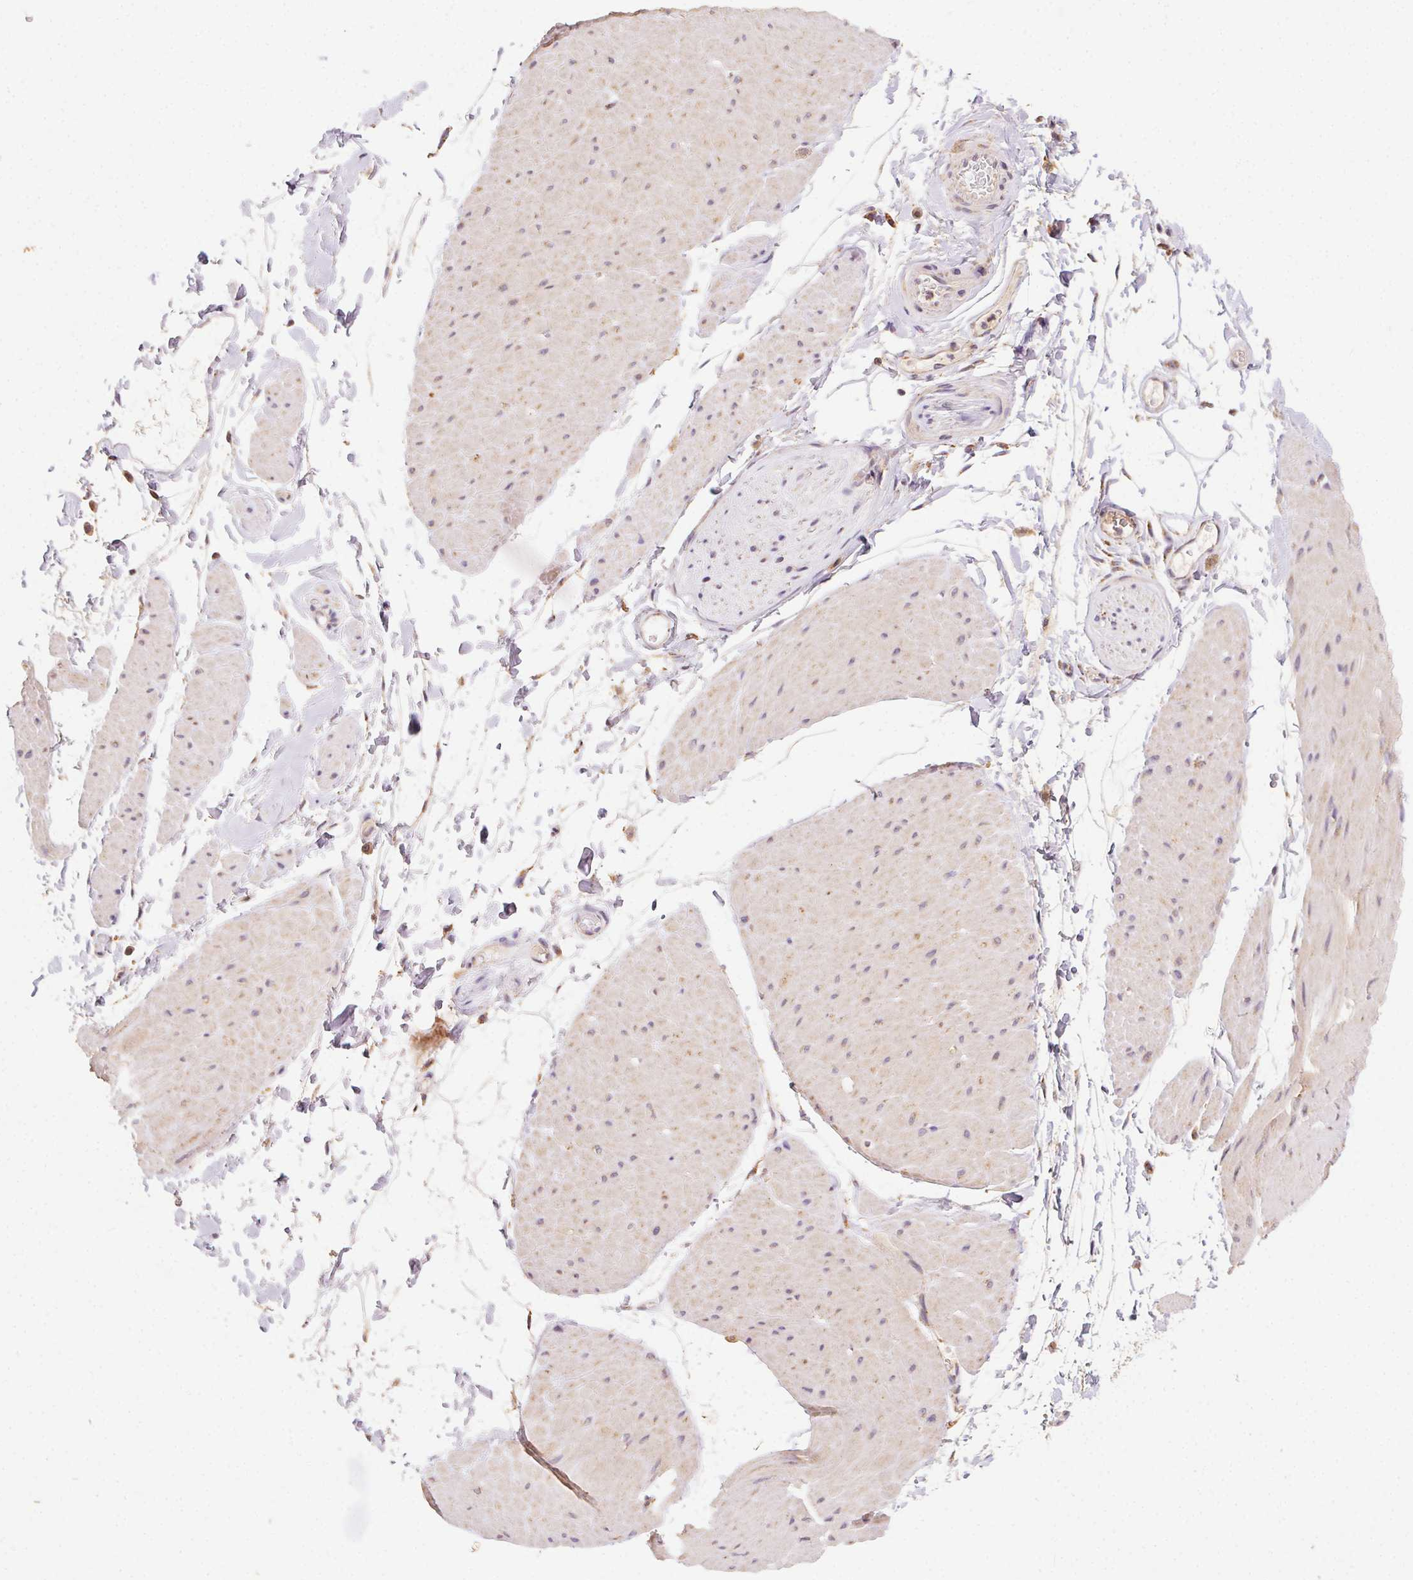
{"staining": {"intensity": "weak", "quantity": "25%-75%", "location": "cytoplasmic/membranous"}, "tissue": "adipose tissue", "cell_type": "Adipocytes", "image_type": "normal", "snomed": [{"axis": "morphology", "description": "Normal tissue, NOS"}, {"axis": "topography", "description": "Smooth muscle"}, {"axis": "topography", "description": "Peripheral nerve tissue"}], "caption": "This photomicrograph exhibits unremarkable adipose tissue stained with immunohistochemistry to label a protein in brown. The cytoplasmic/membranous of adipocytes show weak positivity for the protein. Nuclei are counter-stained blue.", "gene": "FNBP1L", "patient": {"sex": "male", "age": 58}}